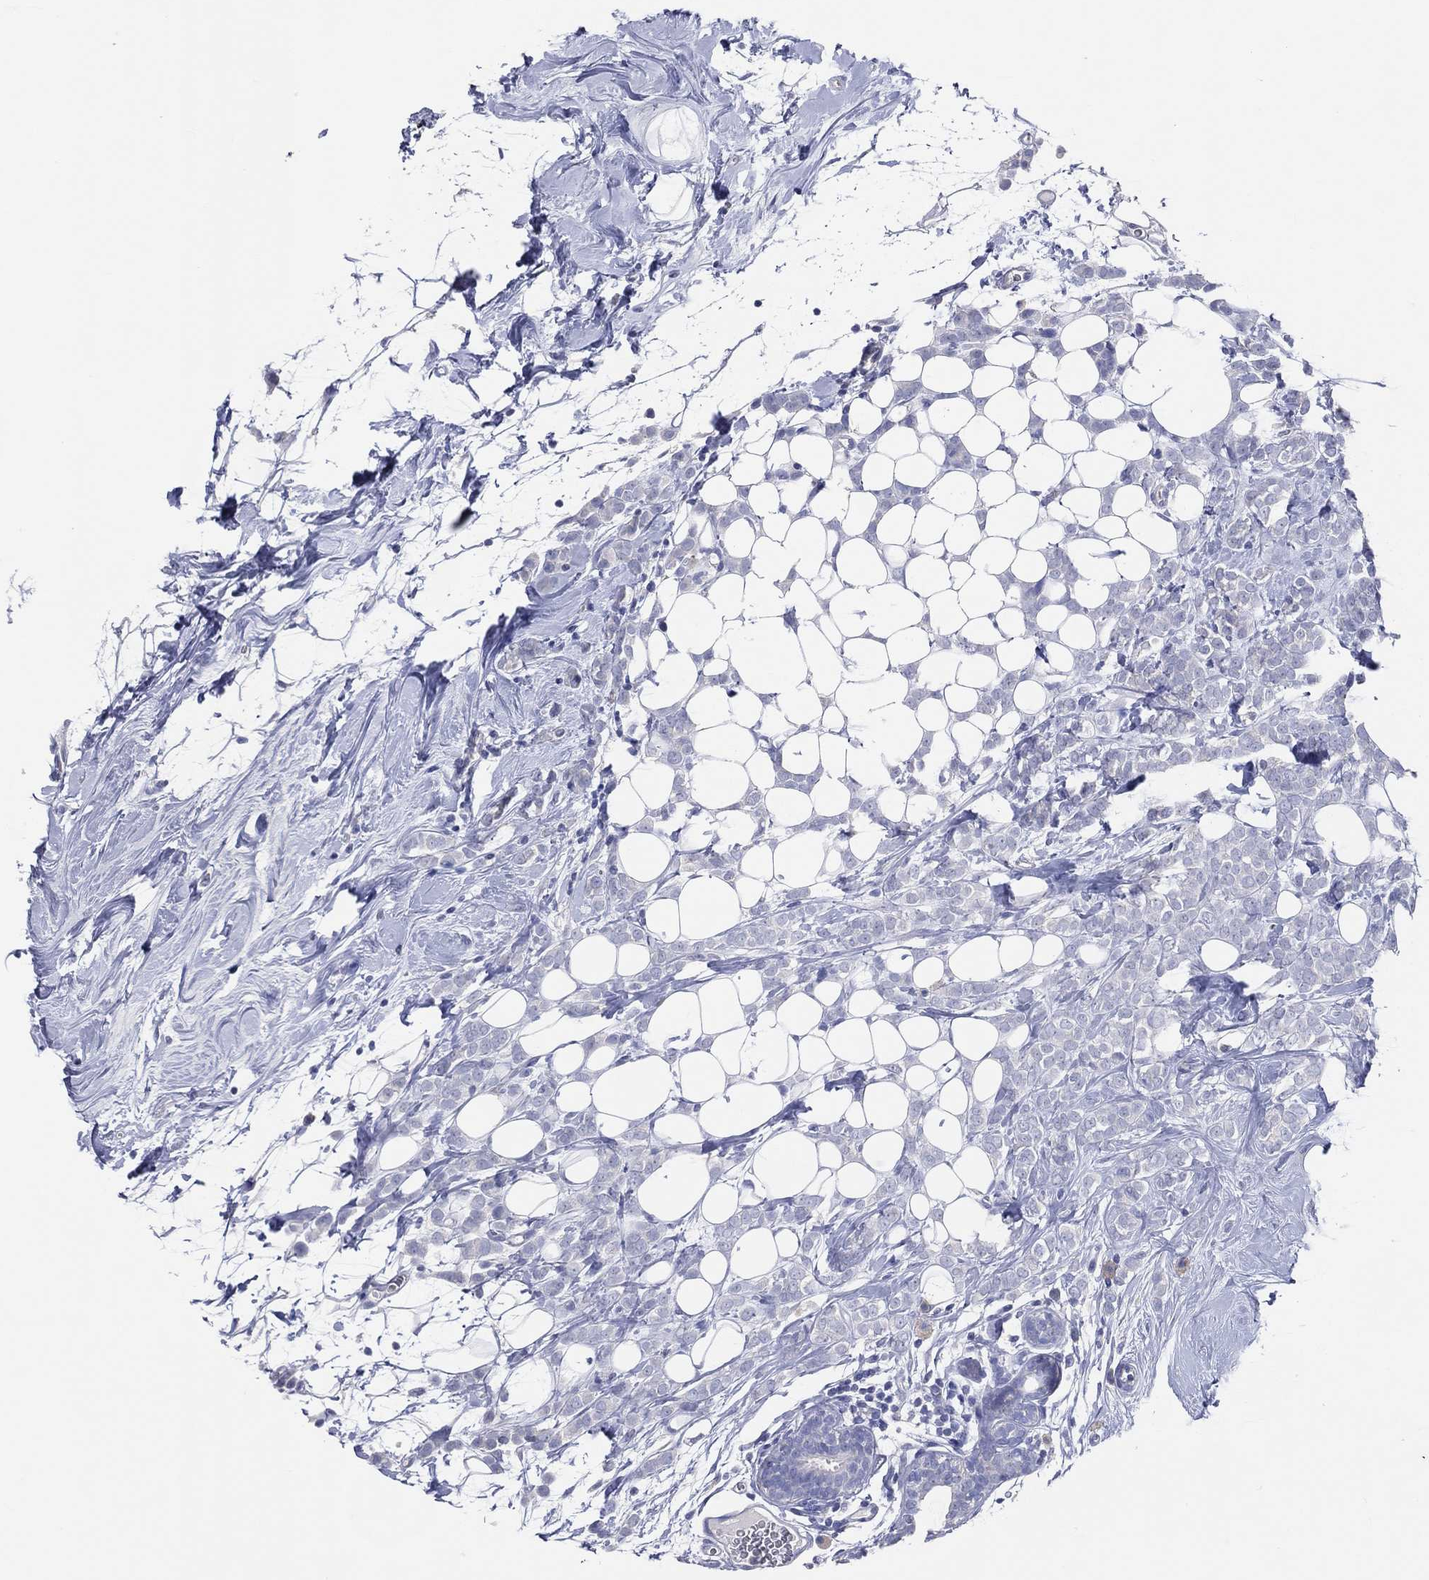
{"staining": {"intensity": "negative", "quantity": "none", "location": "none"}, "tissue": "breast cancer", "cell_type": "Tumor cells", "image_type": "cancer", "snomed": [{"axis": "morphology", "description": "Lobular carcinoma"}, {"axis": "topography", "description": "Breast"}], "caption": "Histopathology image shows no significant protein expression in tumor cells of breast cancer.", "gene": "DNAH6", "patient": {"sex": "female", "age": 49}}